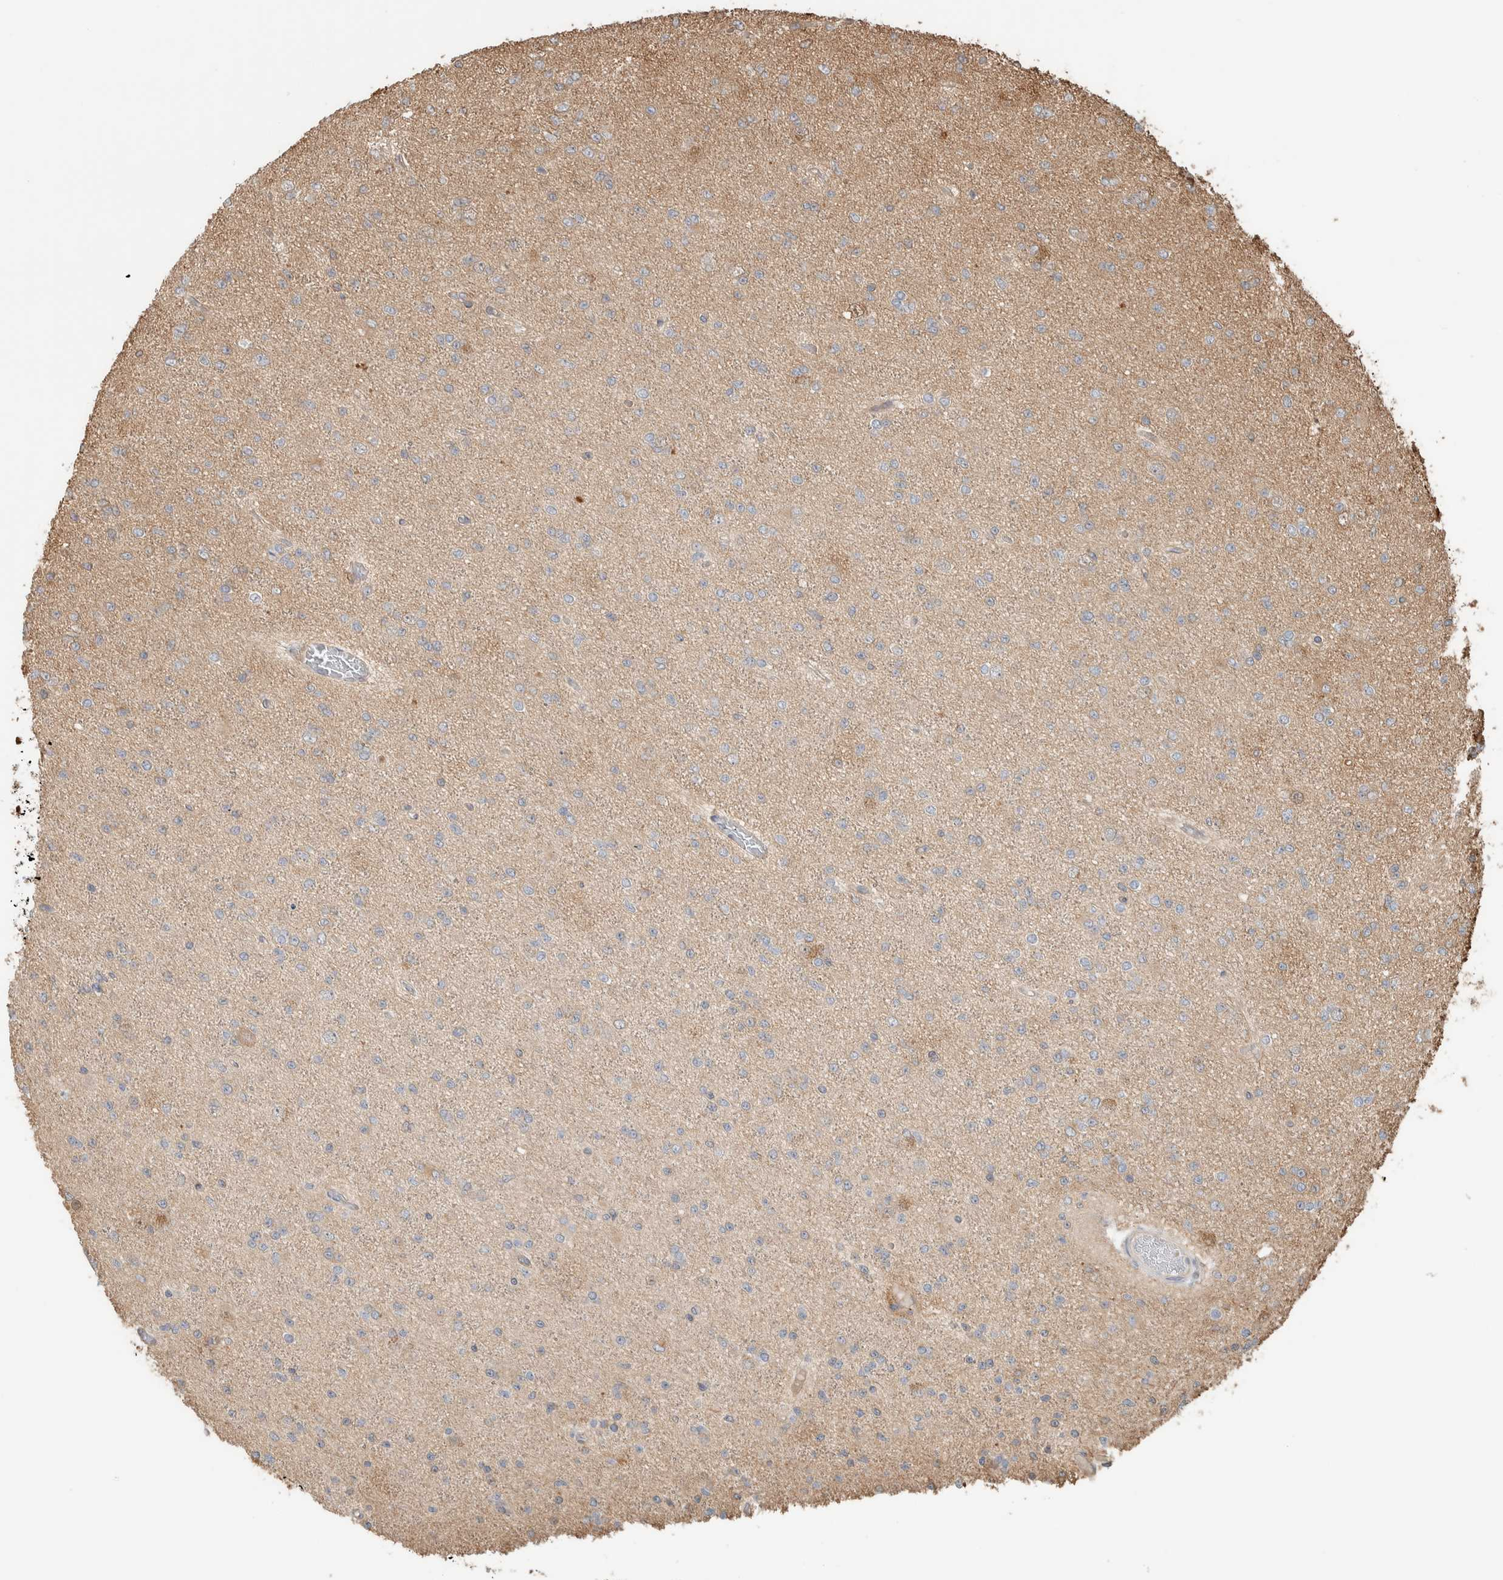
{"staining": {"intensity": "weak", "quantity": "<25%", "location": "cytoplasmic/membranous"}, "tissue": "glioma", "cell_type": "Tumor cells", "image_type": "cancer", "snomed": [{"axis": "morphology", "description": "Glioma, malignant, Low grade"}, {"axis": "topography", "description": "Brain"}], "caption": "The image demonstrates no significant positivity in tumor cells of malignant glioma (low-grade).", "gene": "CNTROB", "patient": {"sex": "female", "age": 22}}